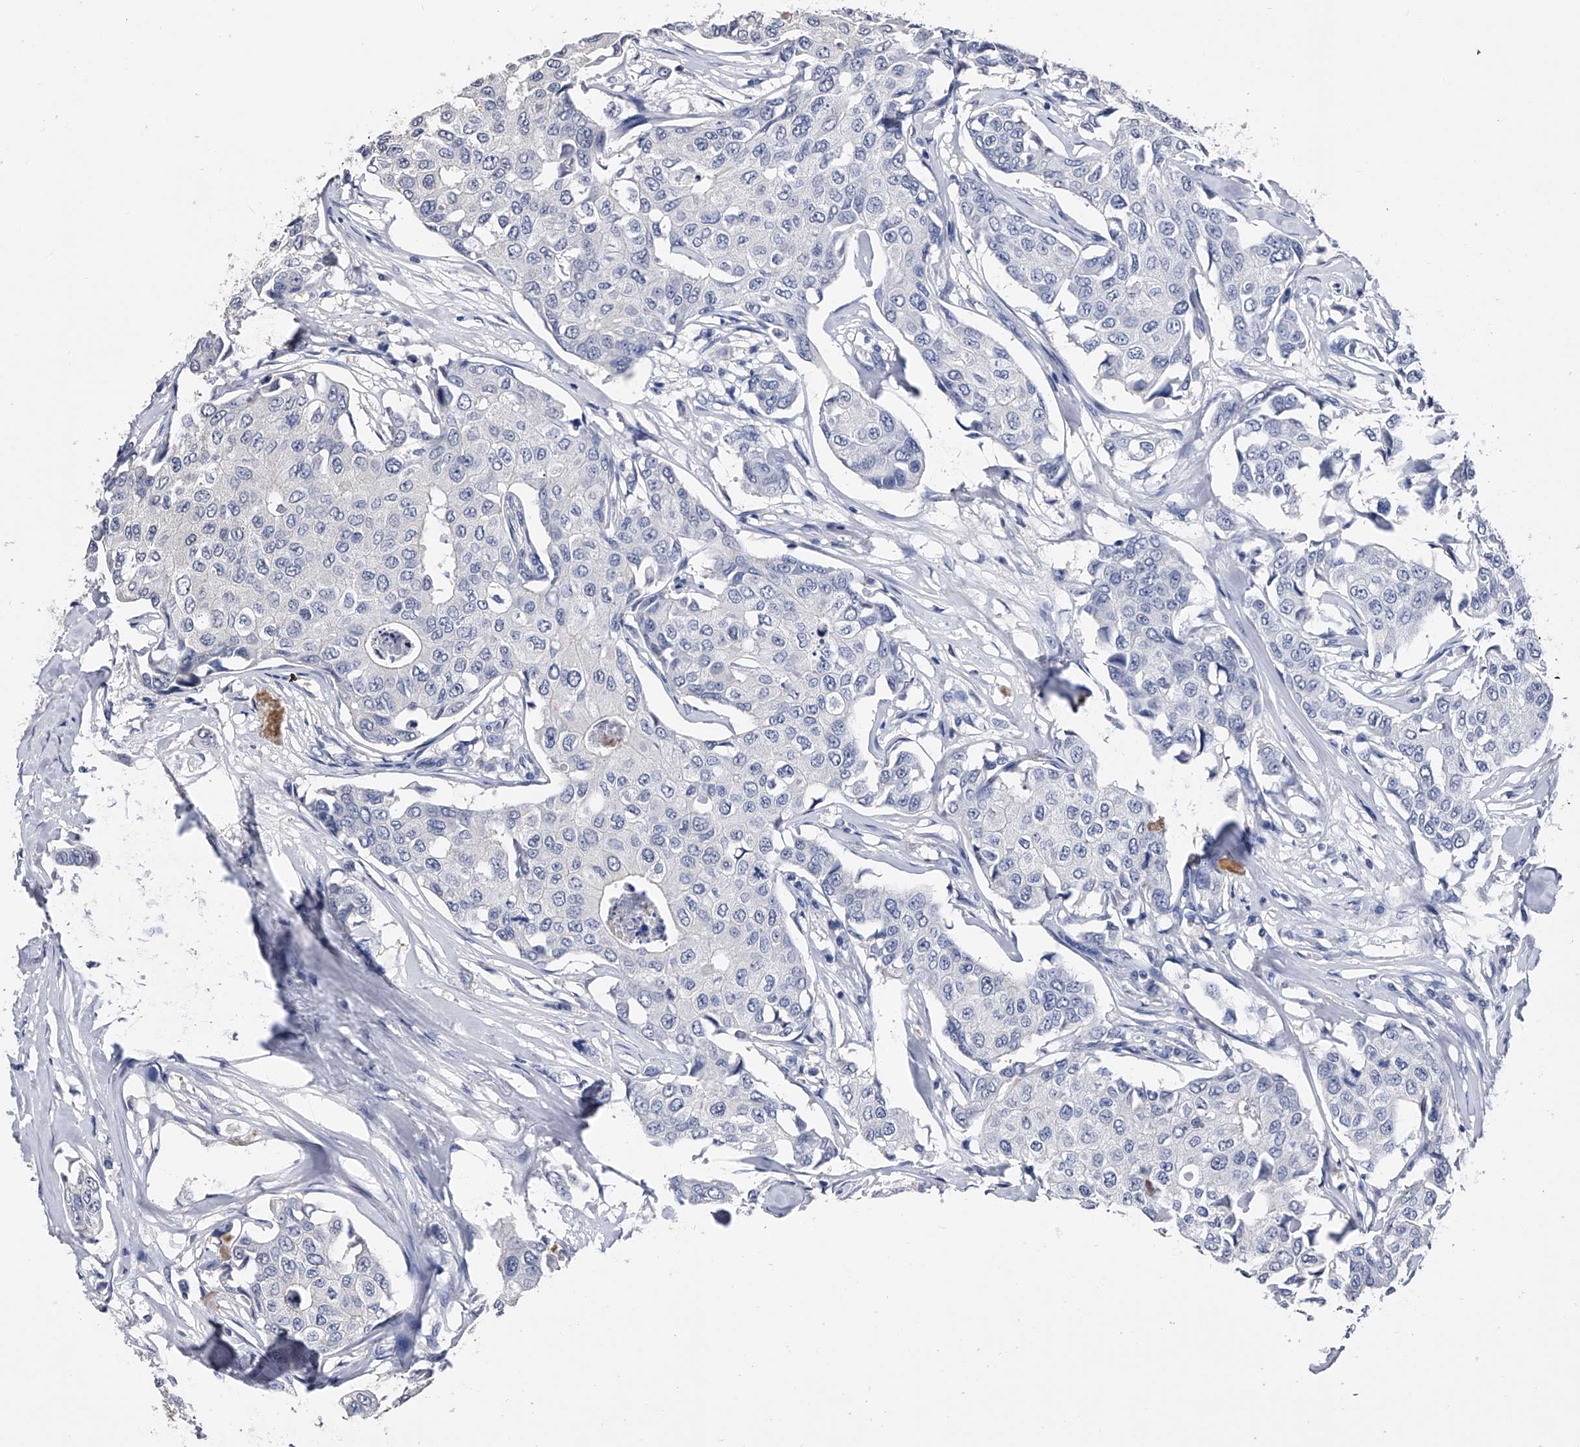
{"staining": {"intensity": "negative", "quantity": "none", "location": "none"}, "tissue": "breast cancer", "cell_type": "Tumor cells", "image_type": "cancer", "snomed": [{"axis": "morphology", "description": "Duct carcinoma"}, {"axis": "topography", "description": "Breast"}], "caption": "This histopathology image is of breast cancer (invasive ductal carcinoma) stained with IHC to label a protein in brown with the nuclei are counter-stained blue. There is no positivity in tumor cells. (Brightfield microscopy of DAB (3,3'-diaminobenzidine) immunohistochemistry (IHC) at high magnification).", "gene": "EFCAB7", "patient": {"sex": "female", "age": 80}}